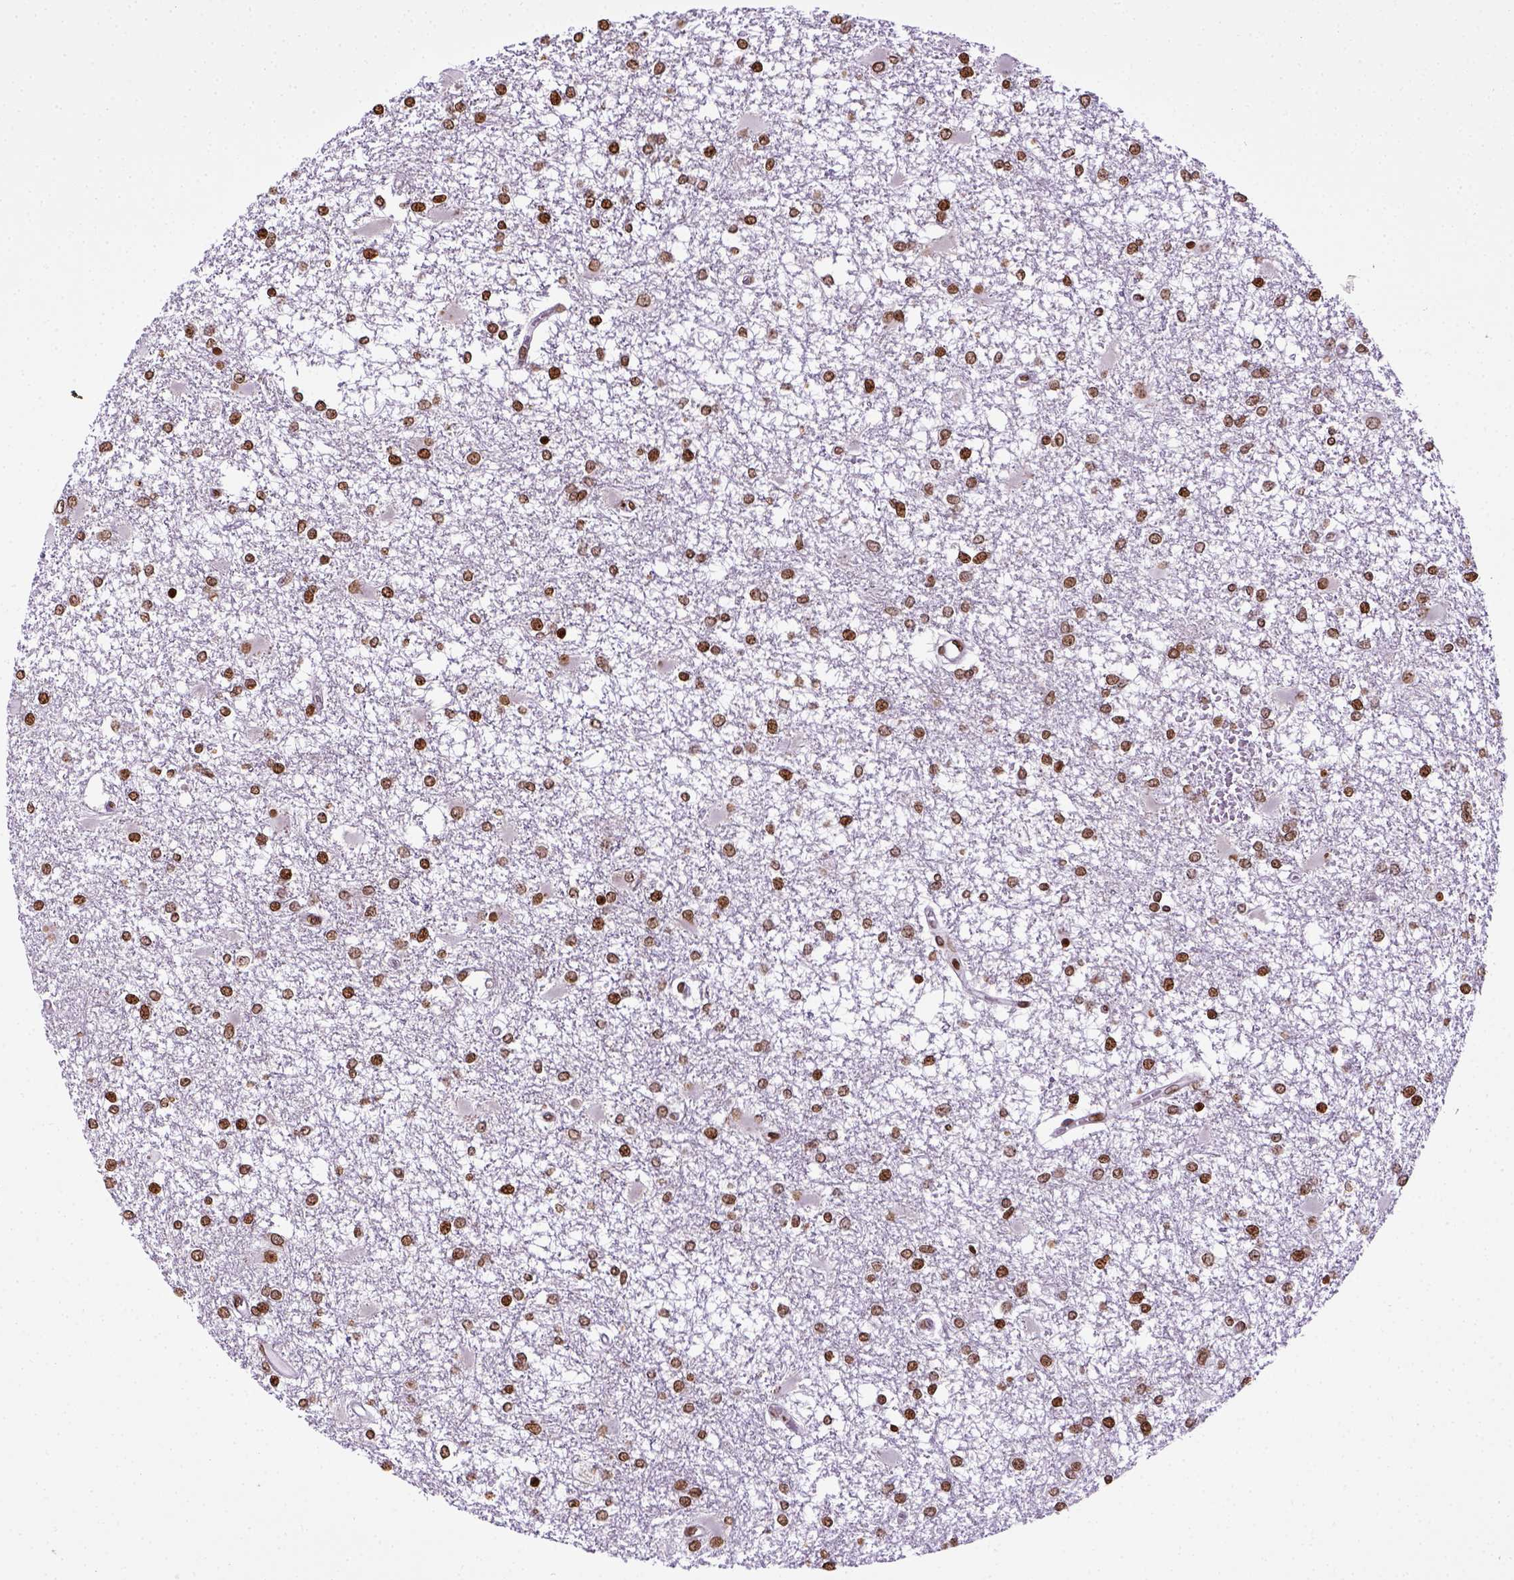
{"staining": {"intensity": "moderate", "quantity": ">75%", "location": "nuclear"}, "tissue": "glioma", "cell_type": "Tumor cells", "image_type": "cancer", "snomed": [{"axis": "morphology", "description": "Glioma, malignant, High grade"}, {"axis": "topography", "description": "Cerebral cortex"}], "caption": "IHC photomicrograph of human glioma stained for a protein (brown), which demonstrates medium levels of moderate nuclear expression in approximately >75% of tumor cells.", "gene": "ZNF75D", "patient": {"sex": "male", "age": 79}}